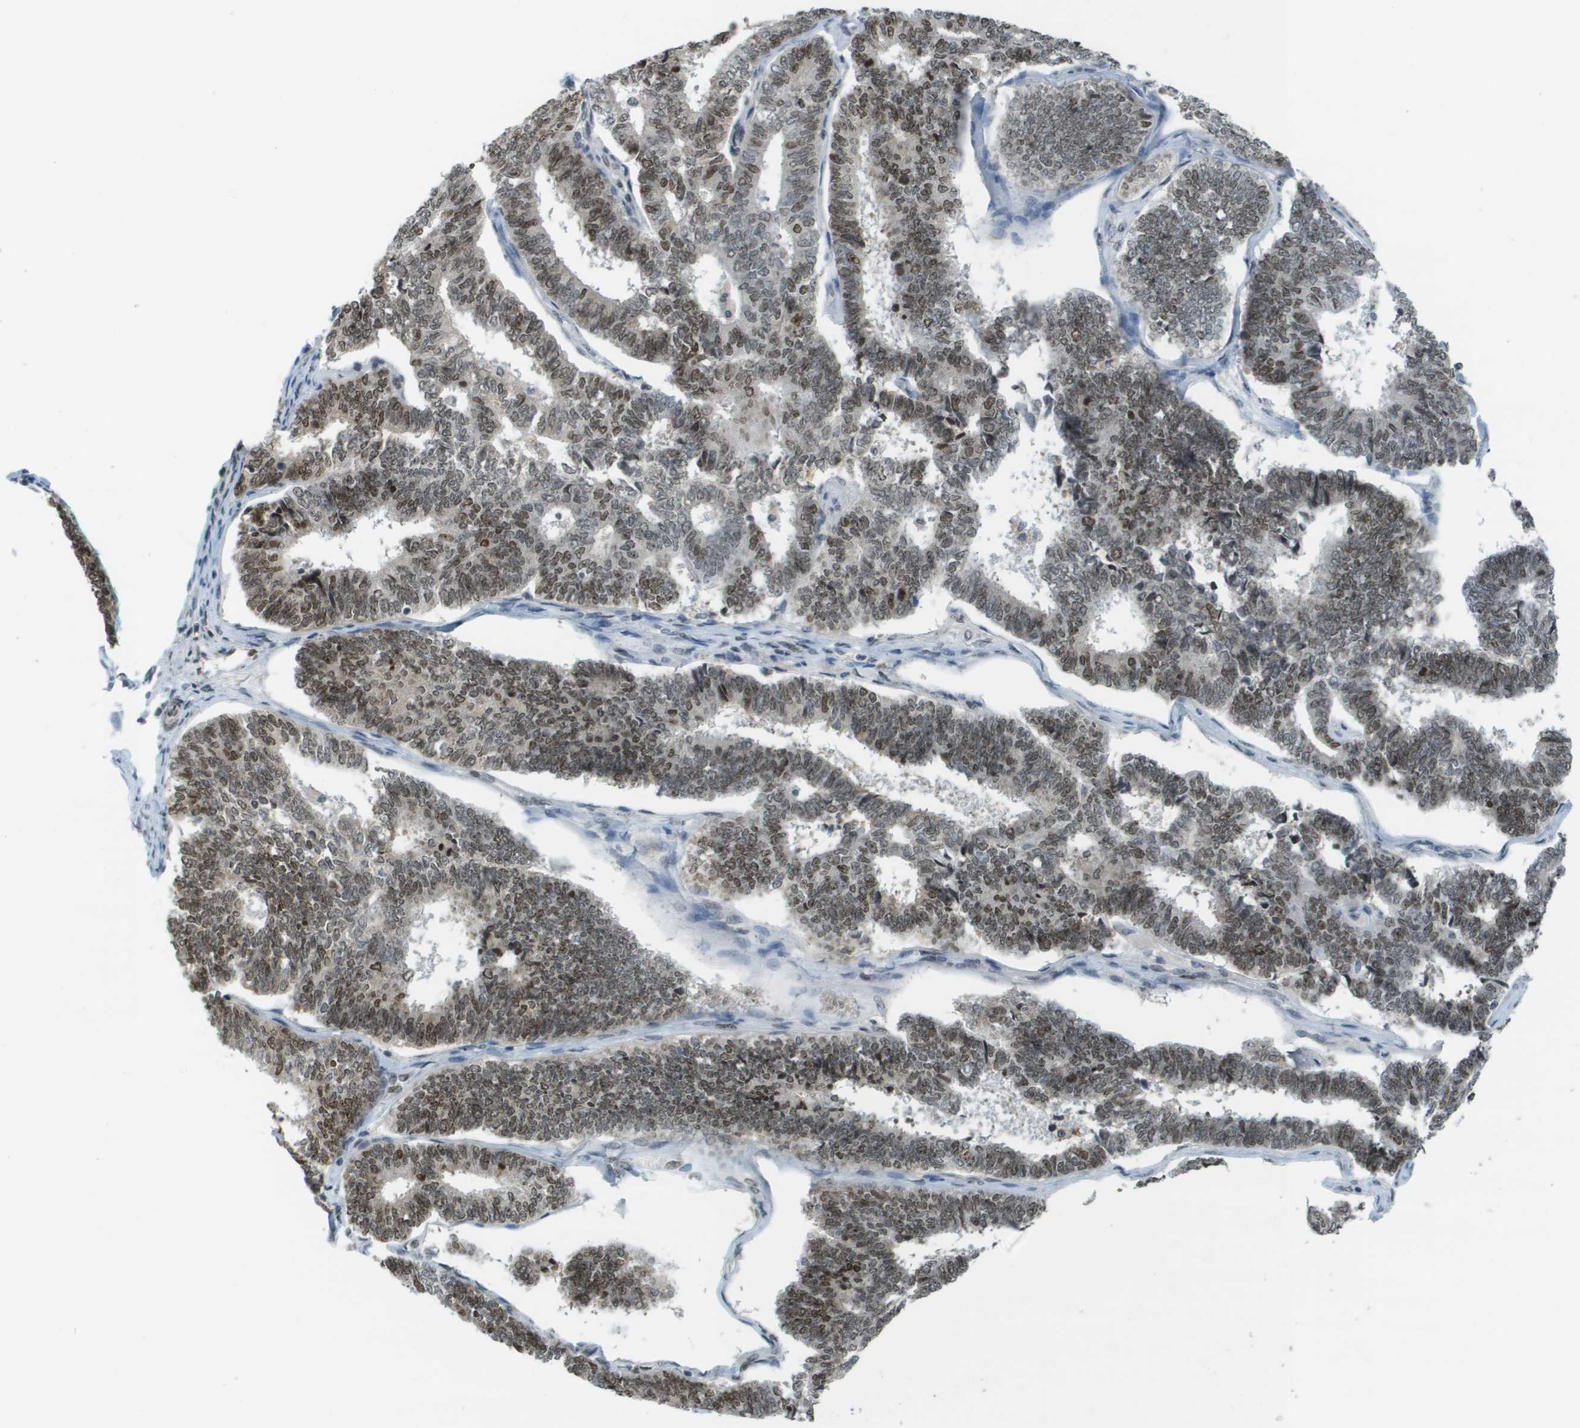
{"staining": {"intensity": "moderate", "quantity": ">75%", "location": "nuclear"}, "tissue": "endometrial cancer", "cell_type": "Tumor cells", "image_type": "cancer", "snomed": [{"axis": "morphology", "description": "Adenocarcinoma, NOS"}, {"axis": "topography", "description": "Endometrium"}], "caption": "A medium amount of moderate nuclear expression is seen in approximately >75% of tumor cells in endometrial adenocarcinoma tissue. Ihc stains the protein in brown and the nuclei are stained blue.", "gene": "CBX5", "patient": {"sex": "female", "age": 70}}